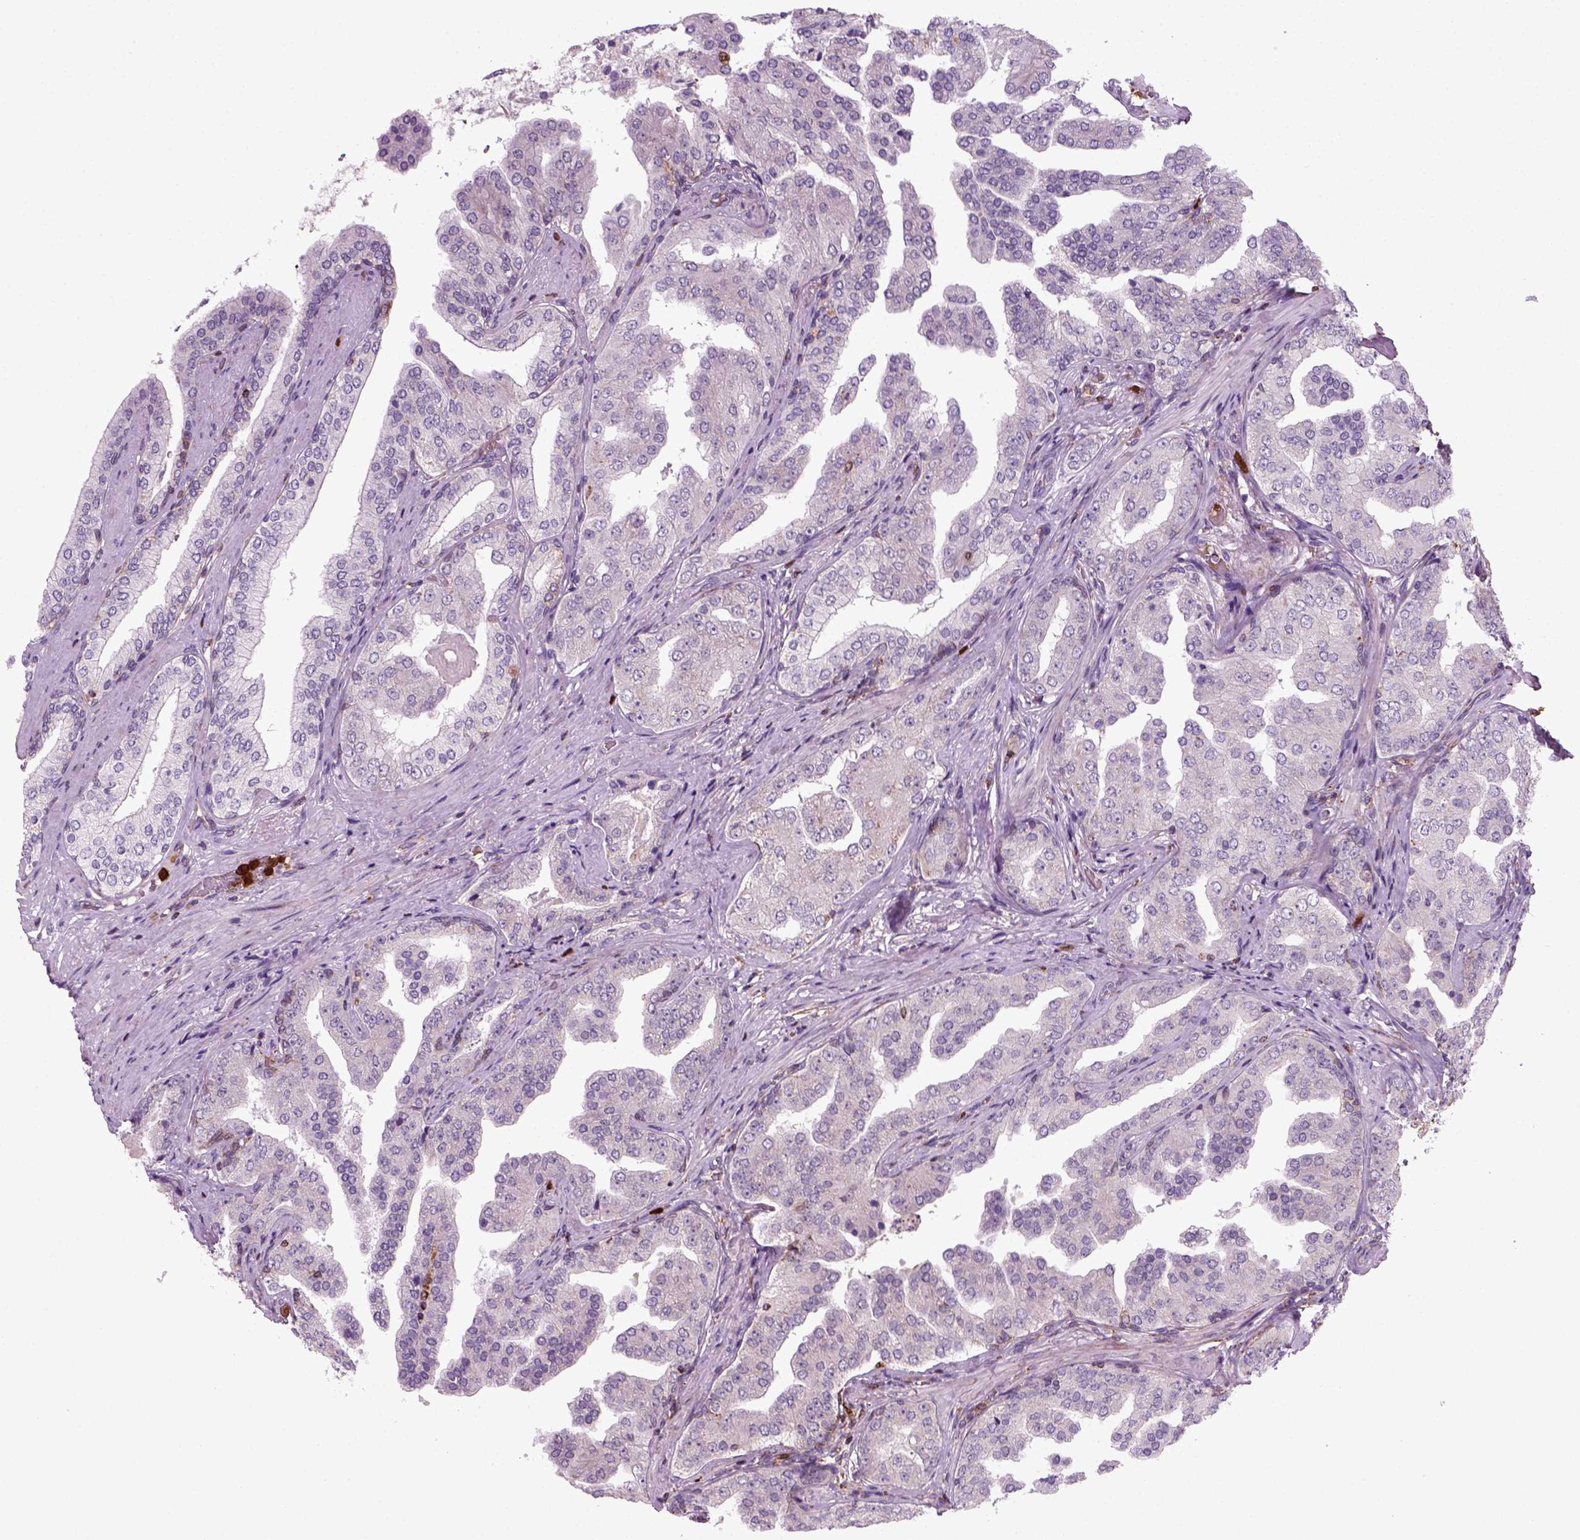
{"staining": {"intensity": "negative", "quantity": "none", "location": "none"}, "tissue": "prostate cancer", "cell_type": "Tumor cells", "image_type": "cancer", "snomed": [{"axis": "morphology", "description": "Adenocarcinoma, Low grade"}, {"axis": "topography", "description": "Prostate and seminal vesicle, NOS"}], "caption": "DAB (3,3'-diaminobenzidine) immunohistochemical staining of prostate low-grade adenocarcinoma reveals no significant positivity in tumor cells.", "gene": "NUDT16L1", "patient": {"sex": "male", "age": 61}}